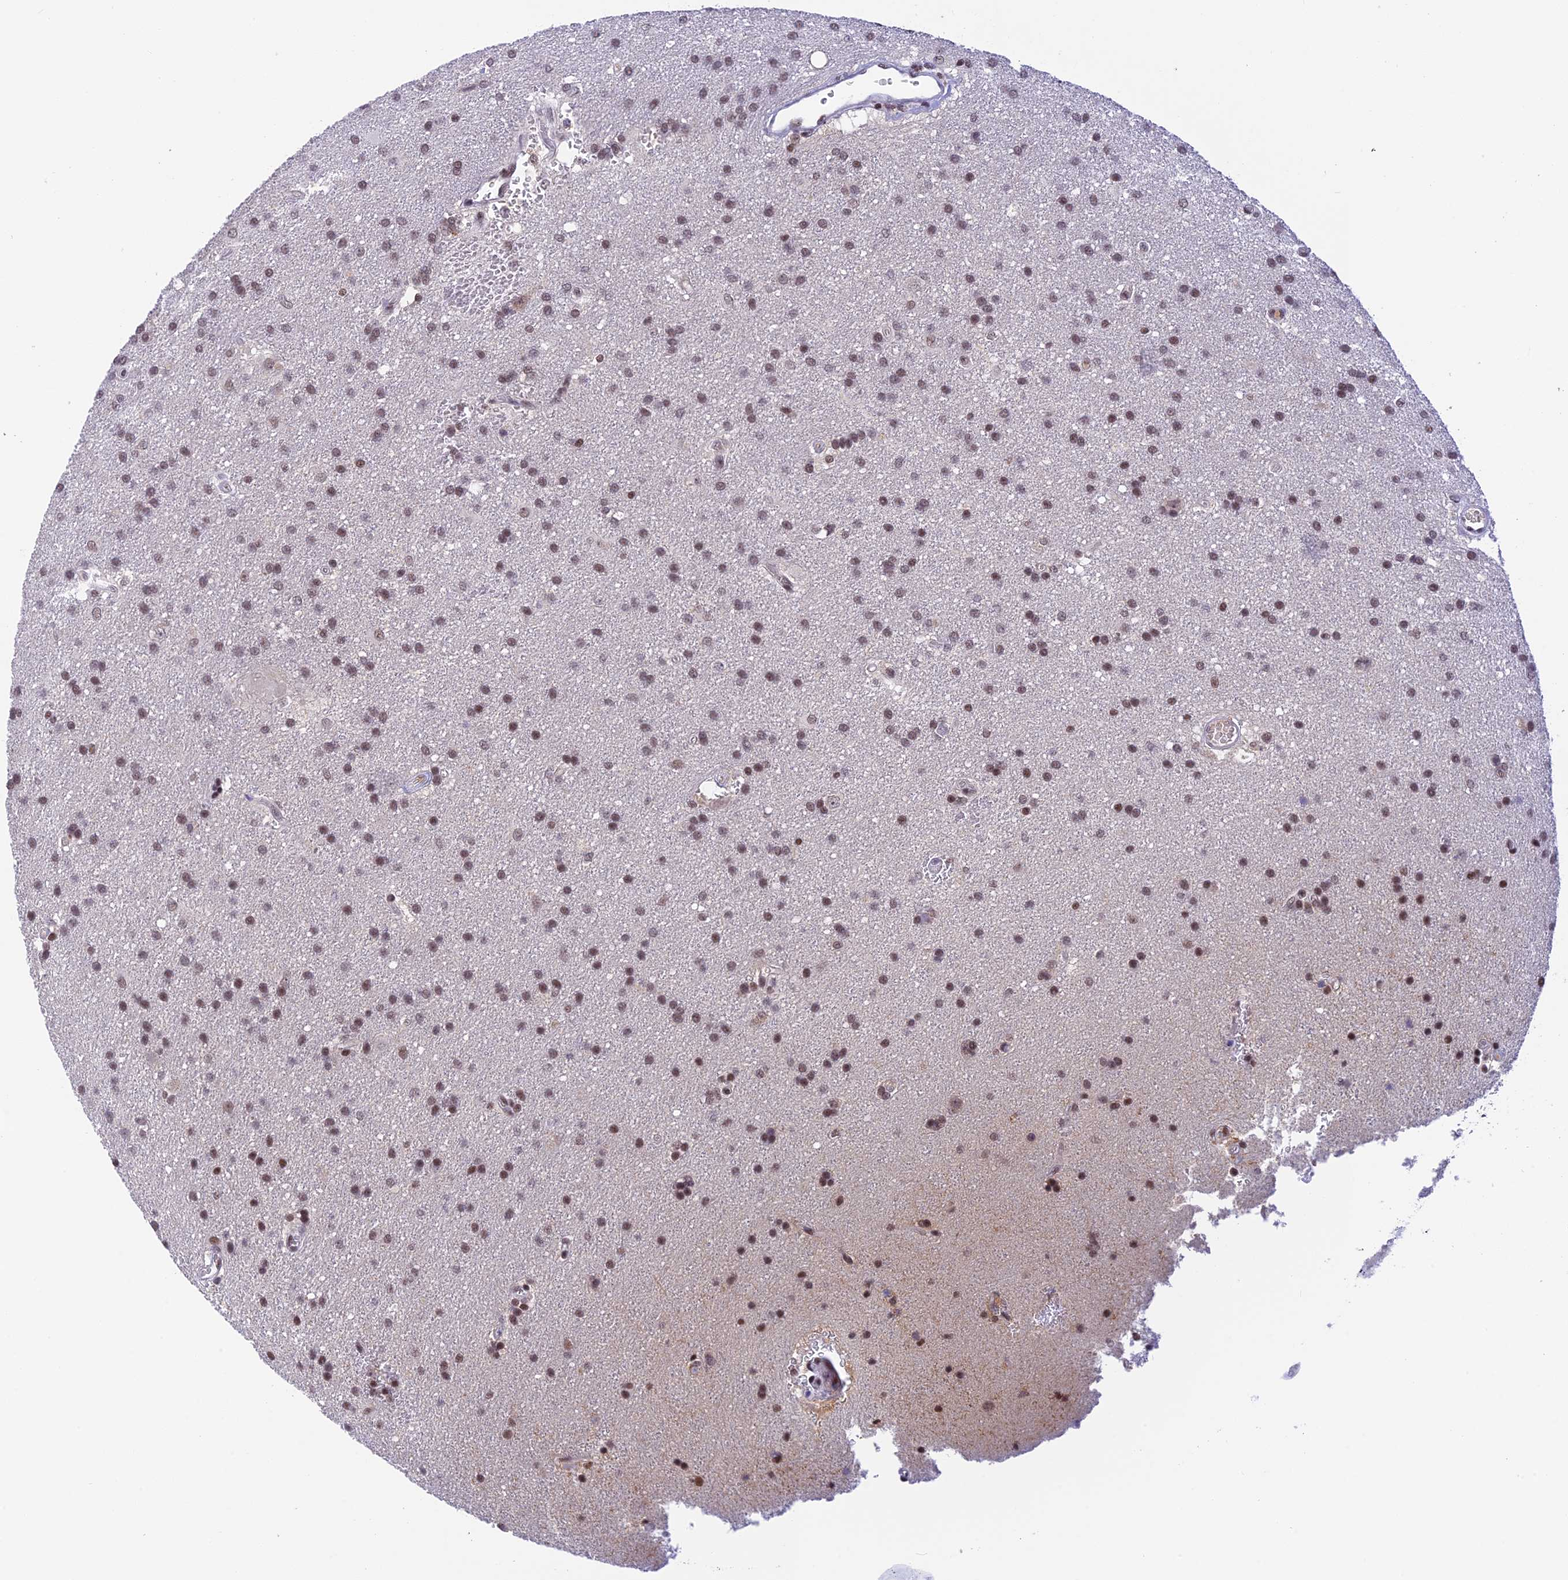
{"staining": {"intensity": "weak", "quantity": ">75%", "location": "nuclear"}, "tissue": "glioma", "cell_type": "Tumor cells", "image_type": "cancer", "snomed": [{"axis": "morphology", "description": "Glioma, malignant, Low grade"}, {"axis": "topography", "description": "Brain"}], "caption": "Weak nuclear positivity for a protein is appreciated in approximately >75% of tumor cells of glioma using immunohistochemistry.", "gene": "THAP11", "patient": {"sex": "male", "age": 66}}